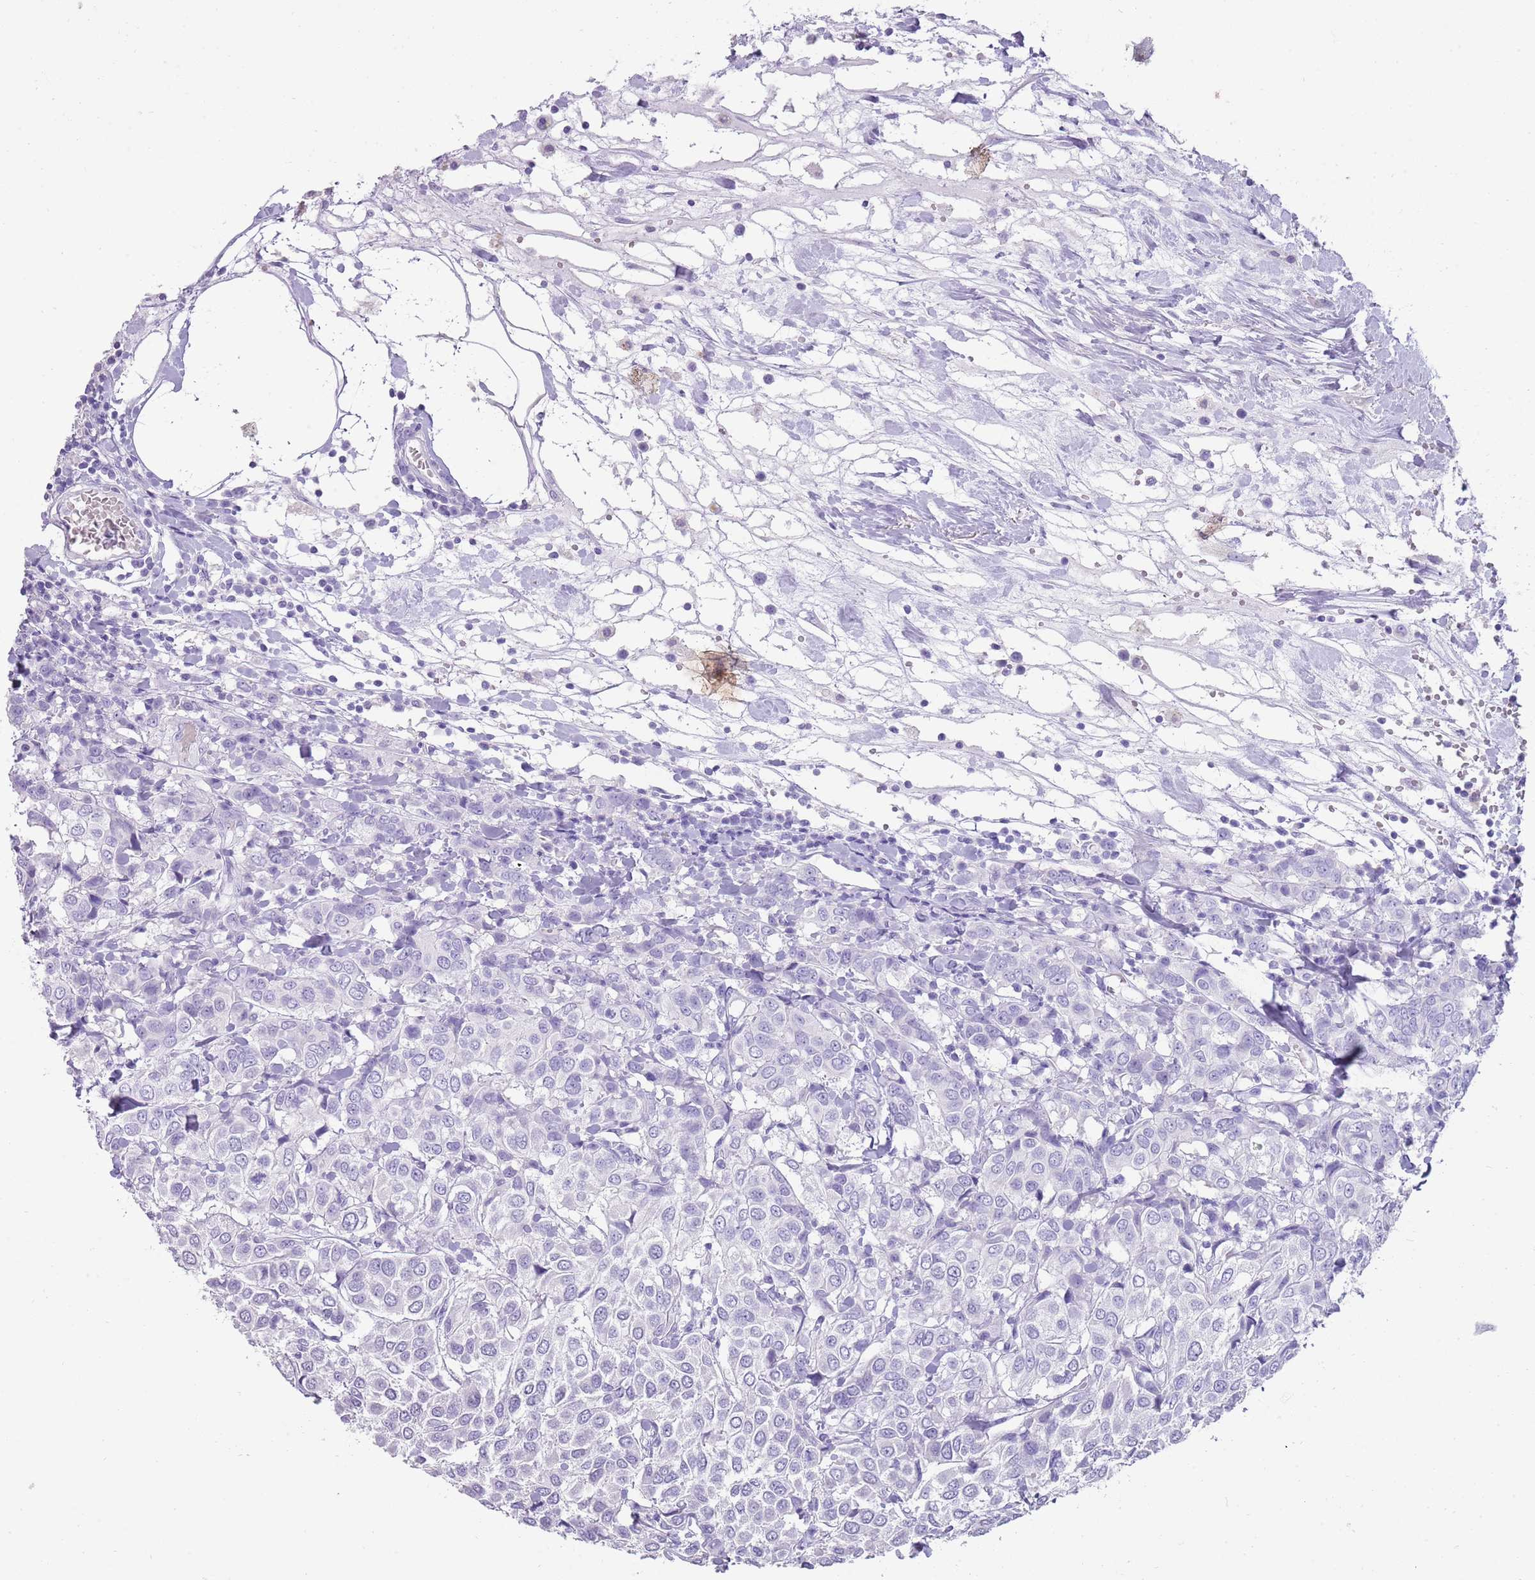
{"staining": {"intensity": "negative", "quantity": "none", "location": "none"}, "tissue": "breast cancer", "cell_type": "Tumor cells", "image_type": "cancer", "snomed": [{"axis": "morphology", "description": "Duct carcinoma"}, {"axis": "topography", "description": "Breast"}], "caption": "An immunohistochemistry (IHC) image of breast cancer (invasive ductal carcinoma) is shown. There is no staining in tumor cells of breast cancer (invasive ductal carcinoma).", "gene": "NBPF3", "patient": {"sex": "female", "age": 55}}